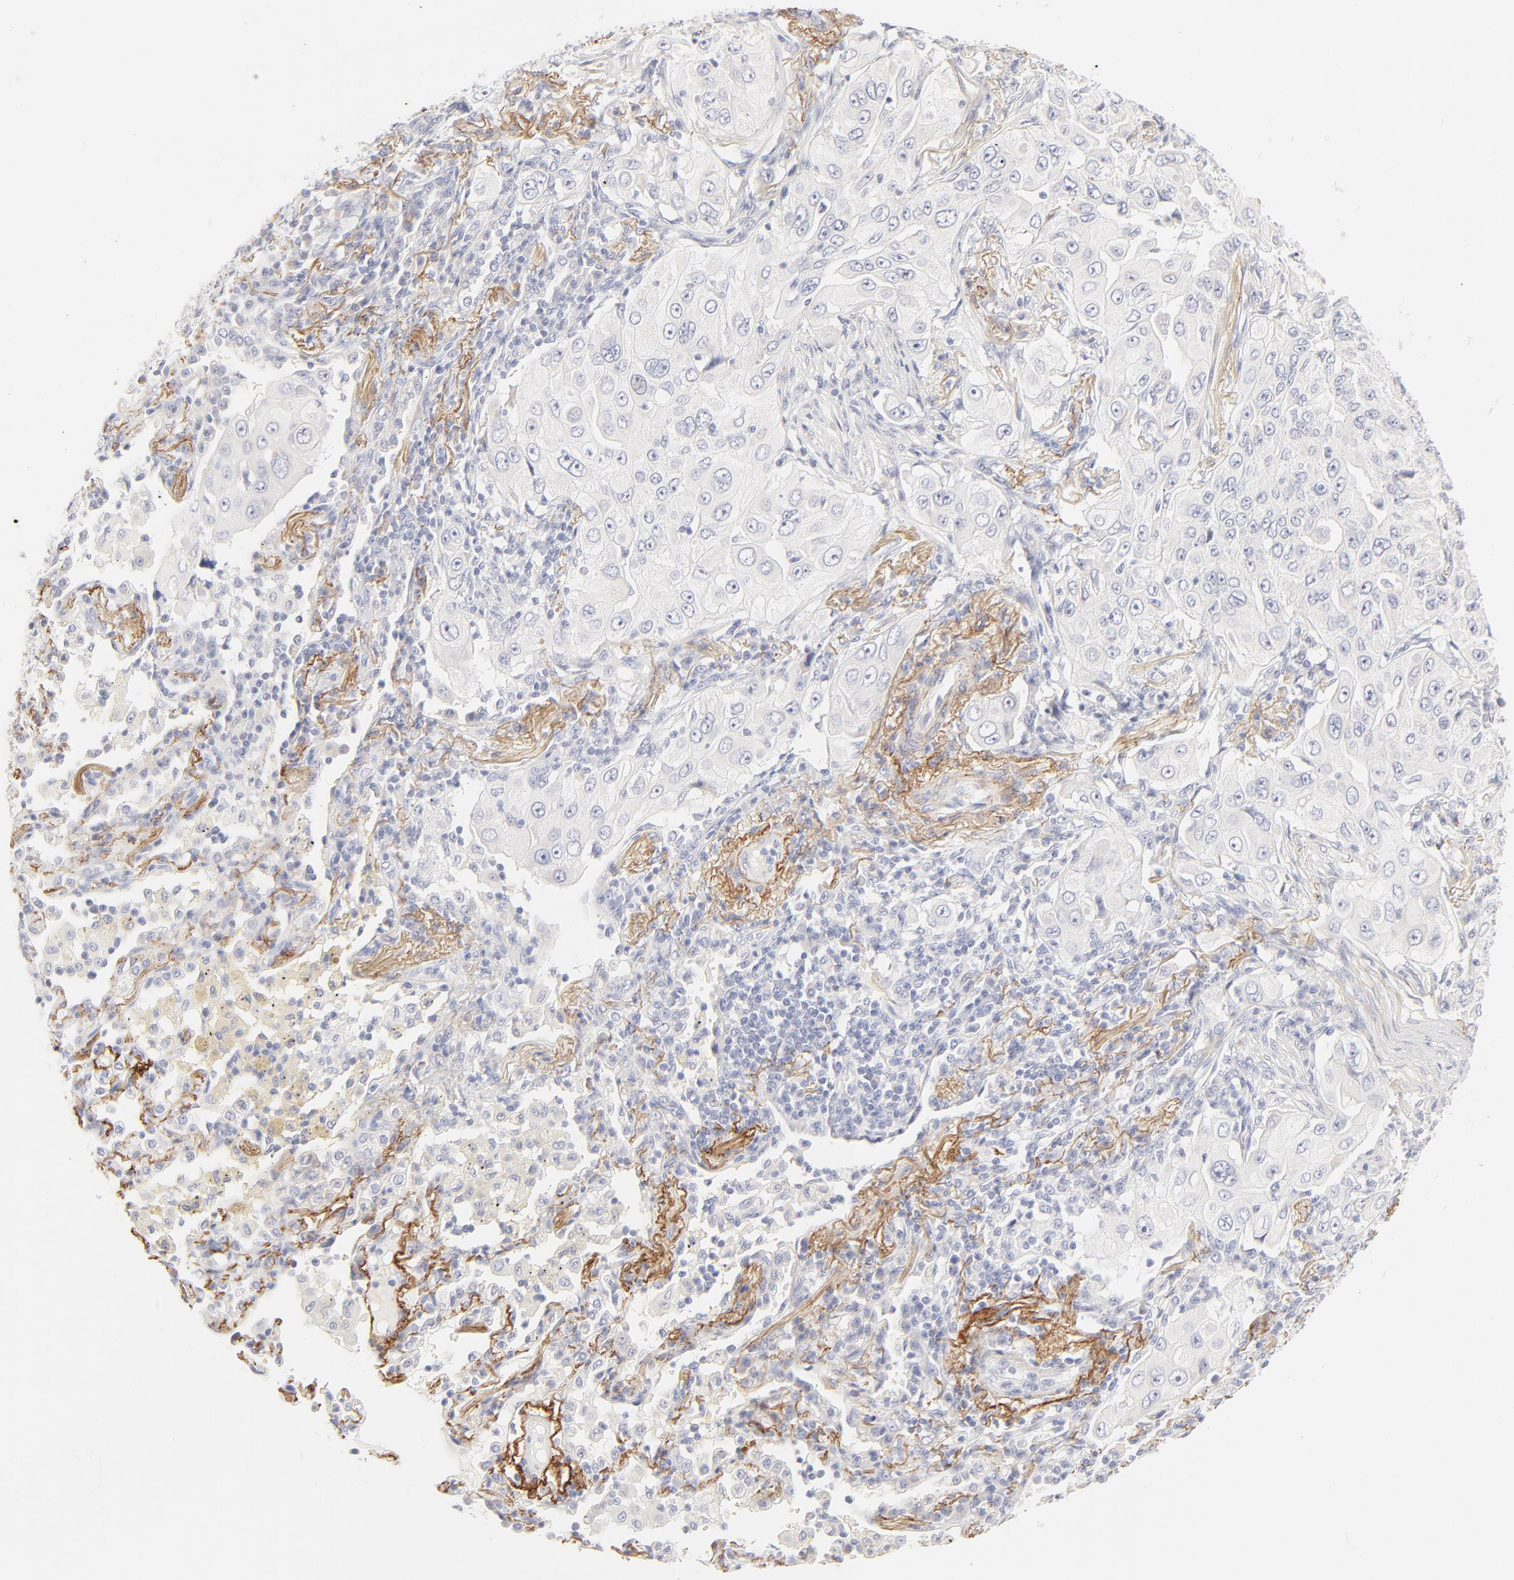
{"staining": {"intensity": "negative", "quantity": "none", "location": "none"}, "tissue": "lung cancer", "cell_type": "Tumor cells", "image_type": "cancer", "snomed": [{"axis": "morphology", "description": "Adenocarcinoma, NOS"}, {"axis": "topography", "description": "Lung"}], "caption": "Lung cancer (adenocarcinoma) was stained to show a protein in brown. There is no significant staining in tumor cells. Brightfield microscopy of IHC stained with DAB (3,3'-diaminobenzidine) (brown) and hematoxylin (blue), captured at high magnification.", "gene": "NPNT", "patient": {"sex": "male", "age": 84}}